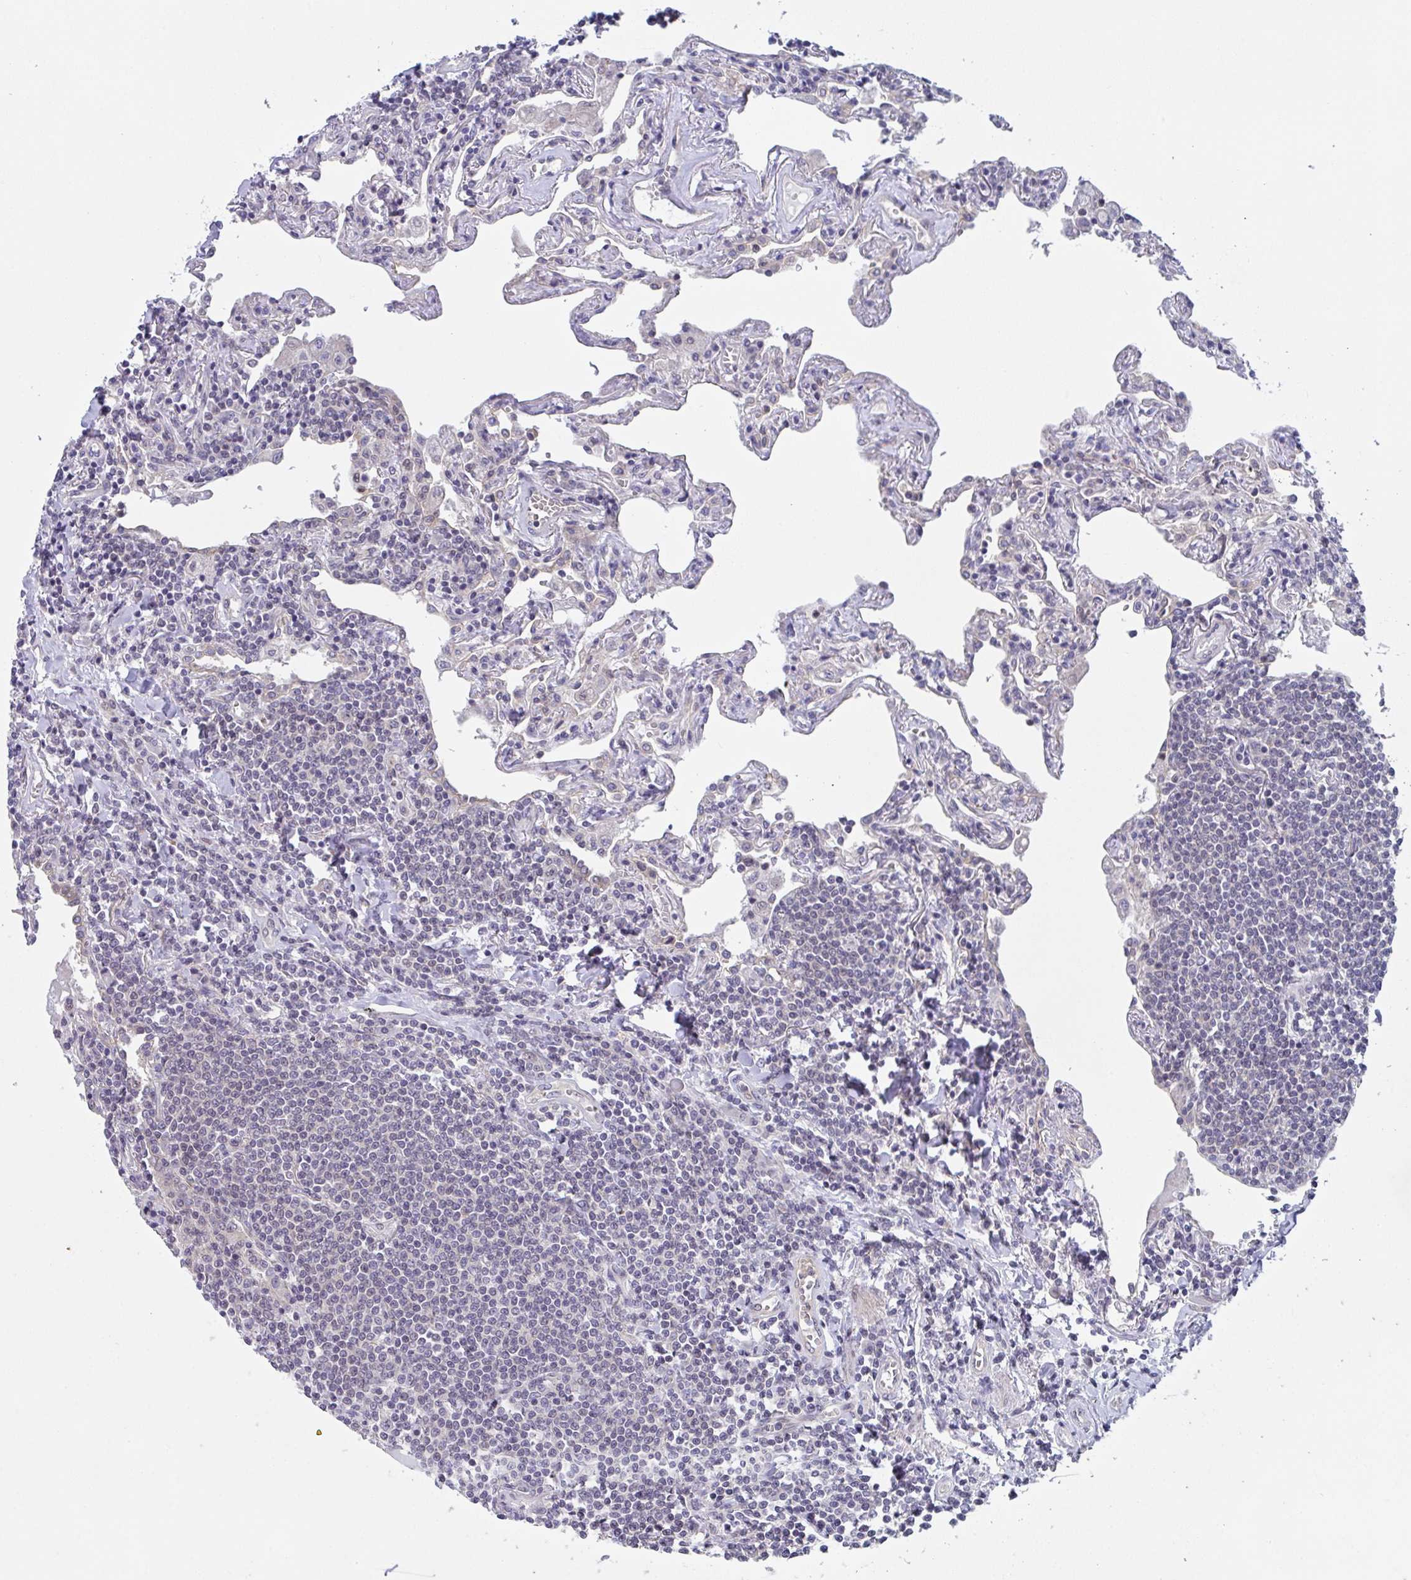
{"staining": {"intensity": "negative", "quantity": "none", "location": "none"}, "tissue": "lymphoma", "cell_type": "Tumor cells", "image_type": "cancer", "snomed": [{"axis": "morphology", "description": "Malignant lymphoma, non-Hodgkin's type, Low grade"}, {"axis": "topography", "description": "Lung"}], "caption": "This is an IHC photomicrograph of low-grade malignant lymphoma, non-Hodgkin's type. There is no staining in tumor cells.", "gene": "RBM18", "patient": {"sex": "female", "age": 71}}